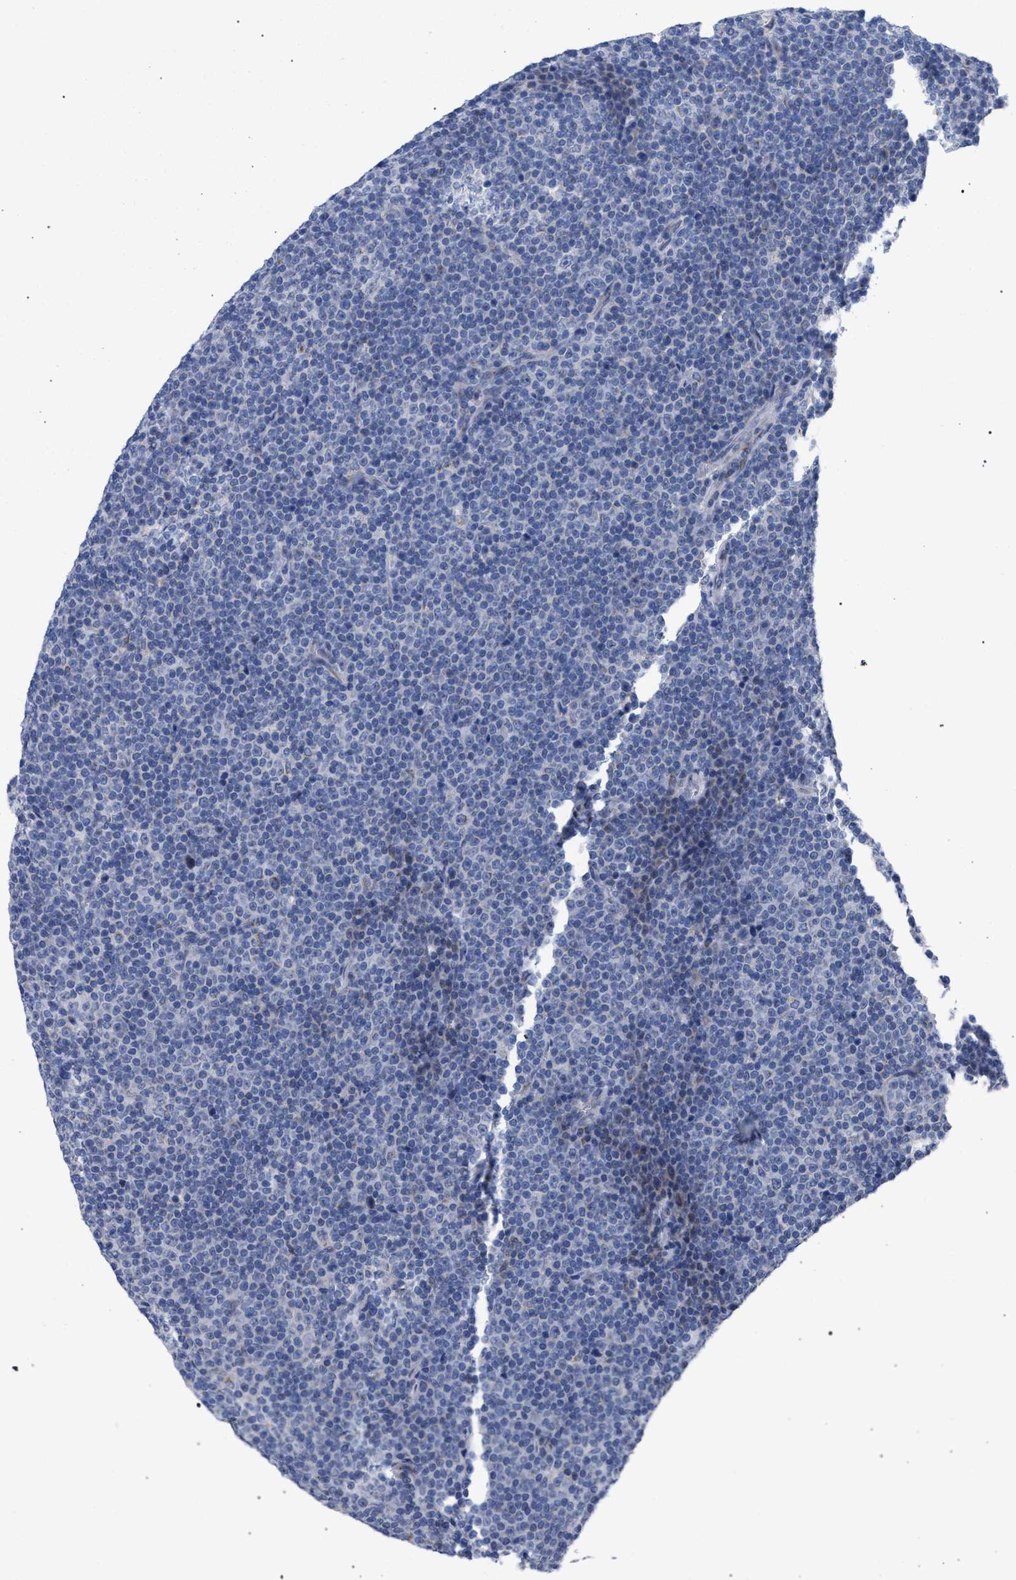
{"staining": {"intensity": "negative", "quantity": "none", "location": "none"}, "tissue": "lymphoma", "cell_type": "Tumor cells", "image_type": "cancer", "snomed": [{"axis": "morphology", "description": "Malignant lymphoma, non-Hodgkin's type, Low grade"}, {"axis": "topography", "description": "Lymph node"}], "caption": "Immunohistochemical staining of lymphoma reveals no significant positivity in tumor cells.", "gene": "GOLGA2", "patient": {"sex": "female", "age": 67}}